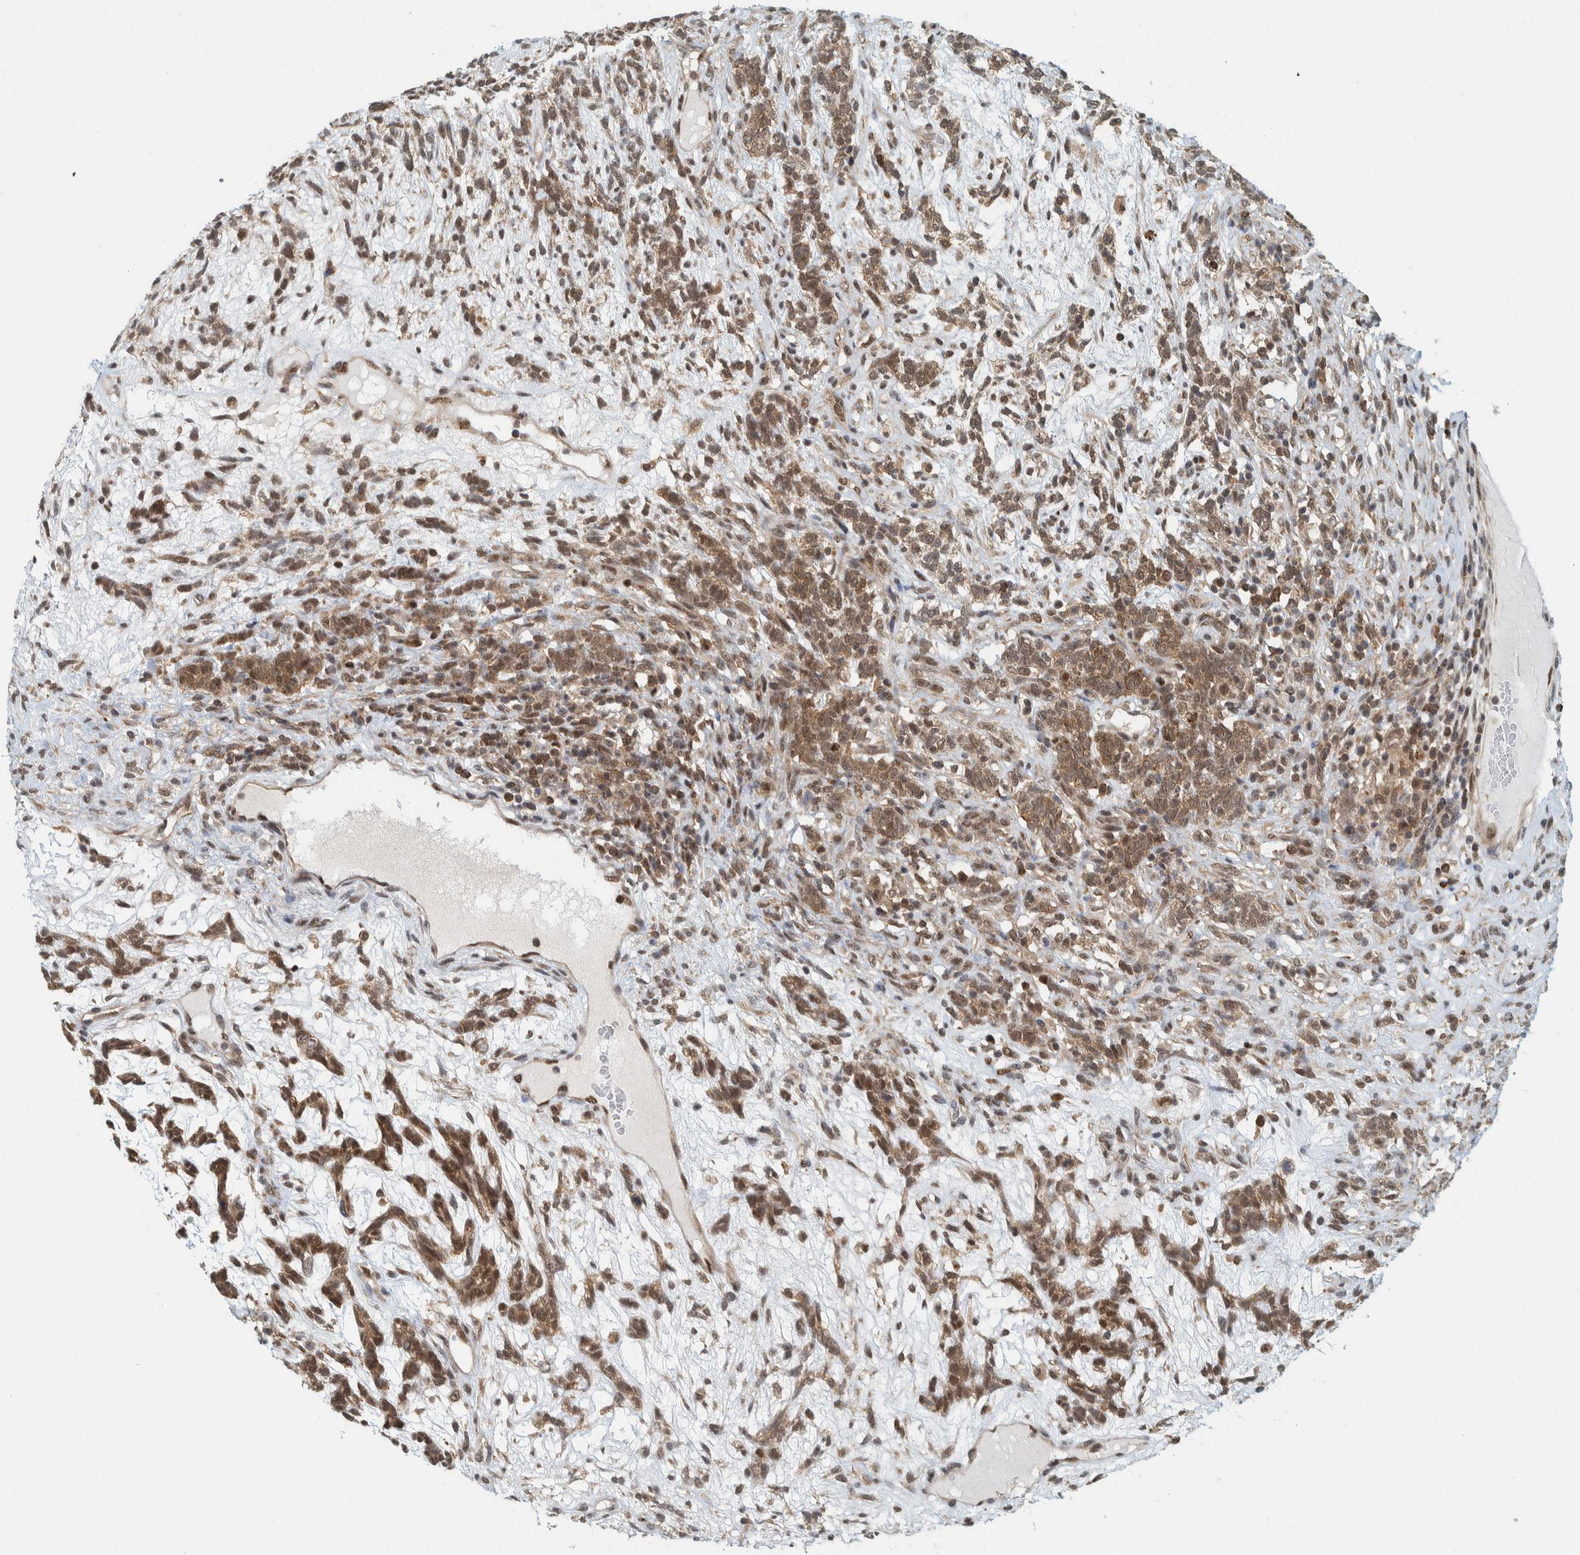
{"staining": {"intensity": "moderate", "quantity": ">75%", "location": "cytoplasmic/membranous,nuclear"}, "tissue": "testis cancer", "cell_type": "Tumor cells", "image_type": "cancer", "snomed": [{"axis": "morphology", "description": "Seminoma, NOS"}, {"axis": "topography", "description": "Testis"}], "caption": "Immunohistochemical staining of human testis cancer (seminoma) shows medium levels of moderate cytoplasmic/membranous and nuclear staining in approximately >75% of tumor cells. The staining is performed using DAB brown chromogen to label protein expression. The nuclei are counter-stained blue using hematoxylin.", "gene": "COPS3", "patient": {"sex": "male", "age": 28}}